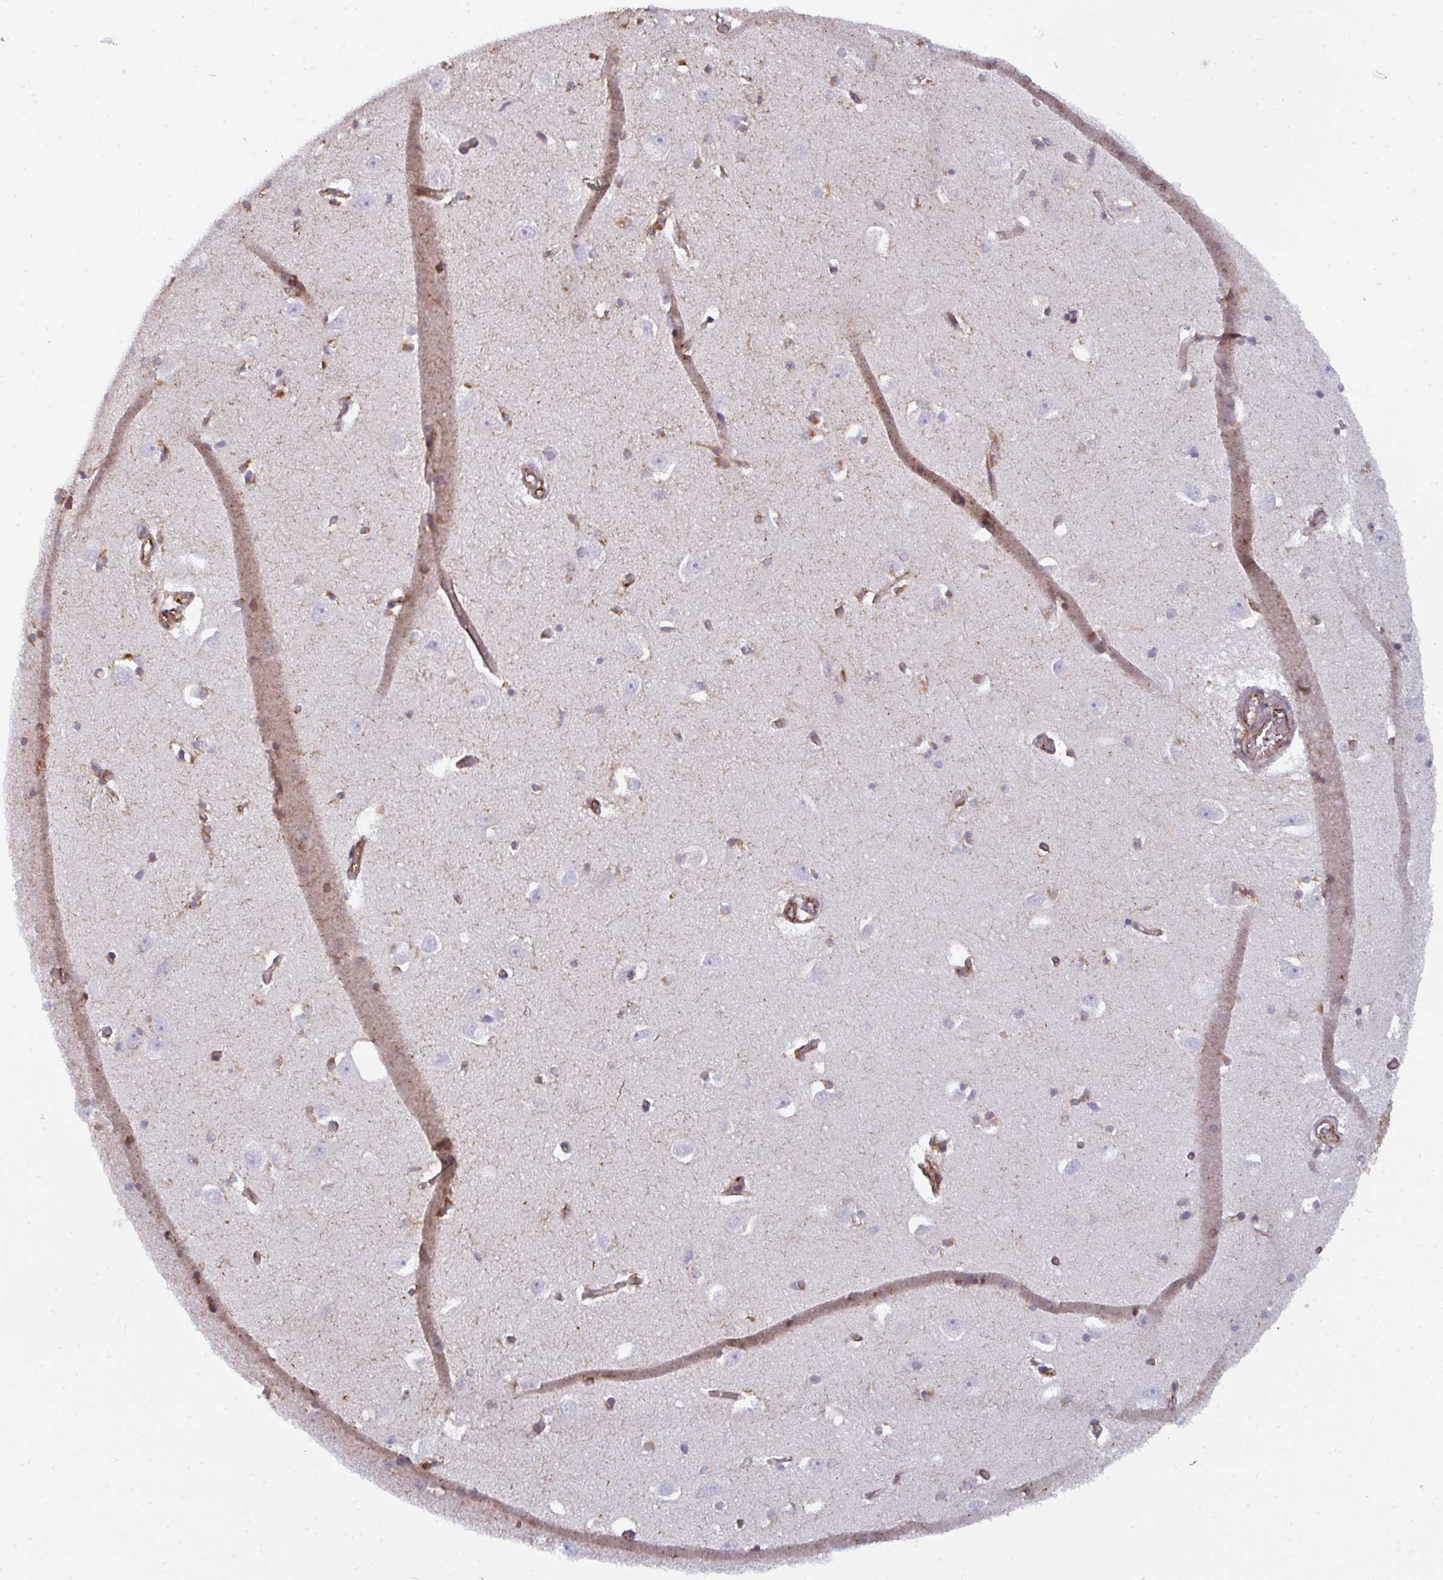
{"staining": {"intensity": "moderate", "quantity": "<25%", "location": "cytoplasmic/membranous,nuclear"}, "tissue": "caudate", "cell_type": "Glial cells", "image_type": "normal", "snomed": [{"axis": "morphology", "description": "Normal tissue, NOS"}, {"axis": "topography", "description": "Lateral ventricle wall"}, {"axis": "topography", "description": "Hippocampus"}], "caption": "Glial cells show low levels of moderate cytoplasmic/membranous,nuclear staining in approximately <25% of cells in benign human caudate. (Brightfield microscopy of DAB IHC at high magnification).", "gene": "DYNC1I2", "patient": {"sex": "female", "age": 63}}